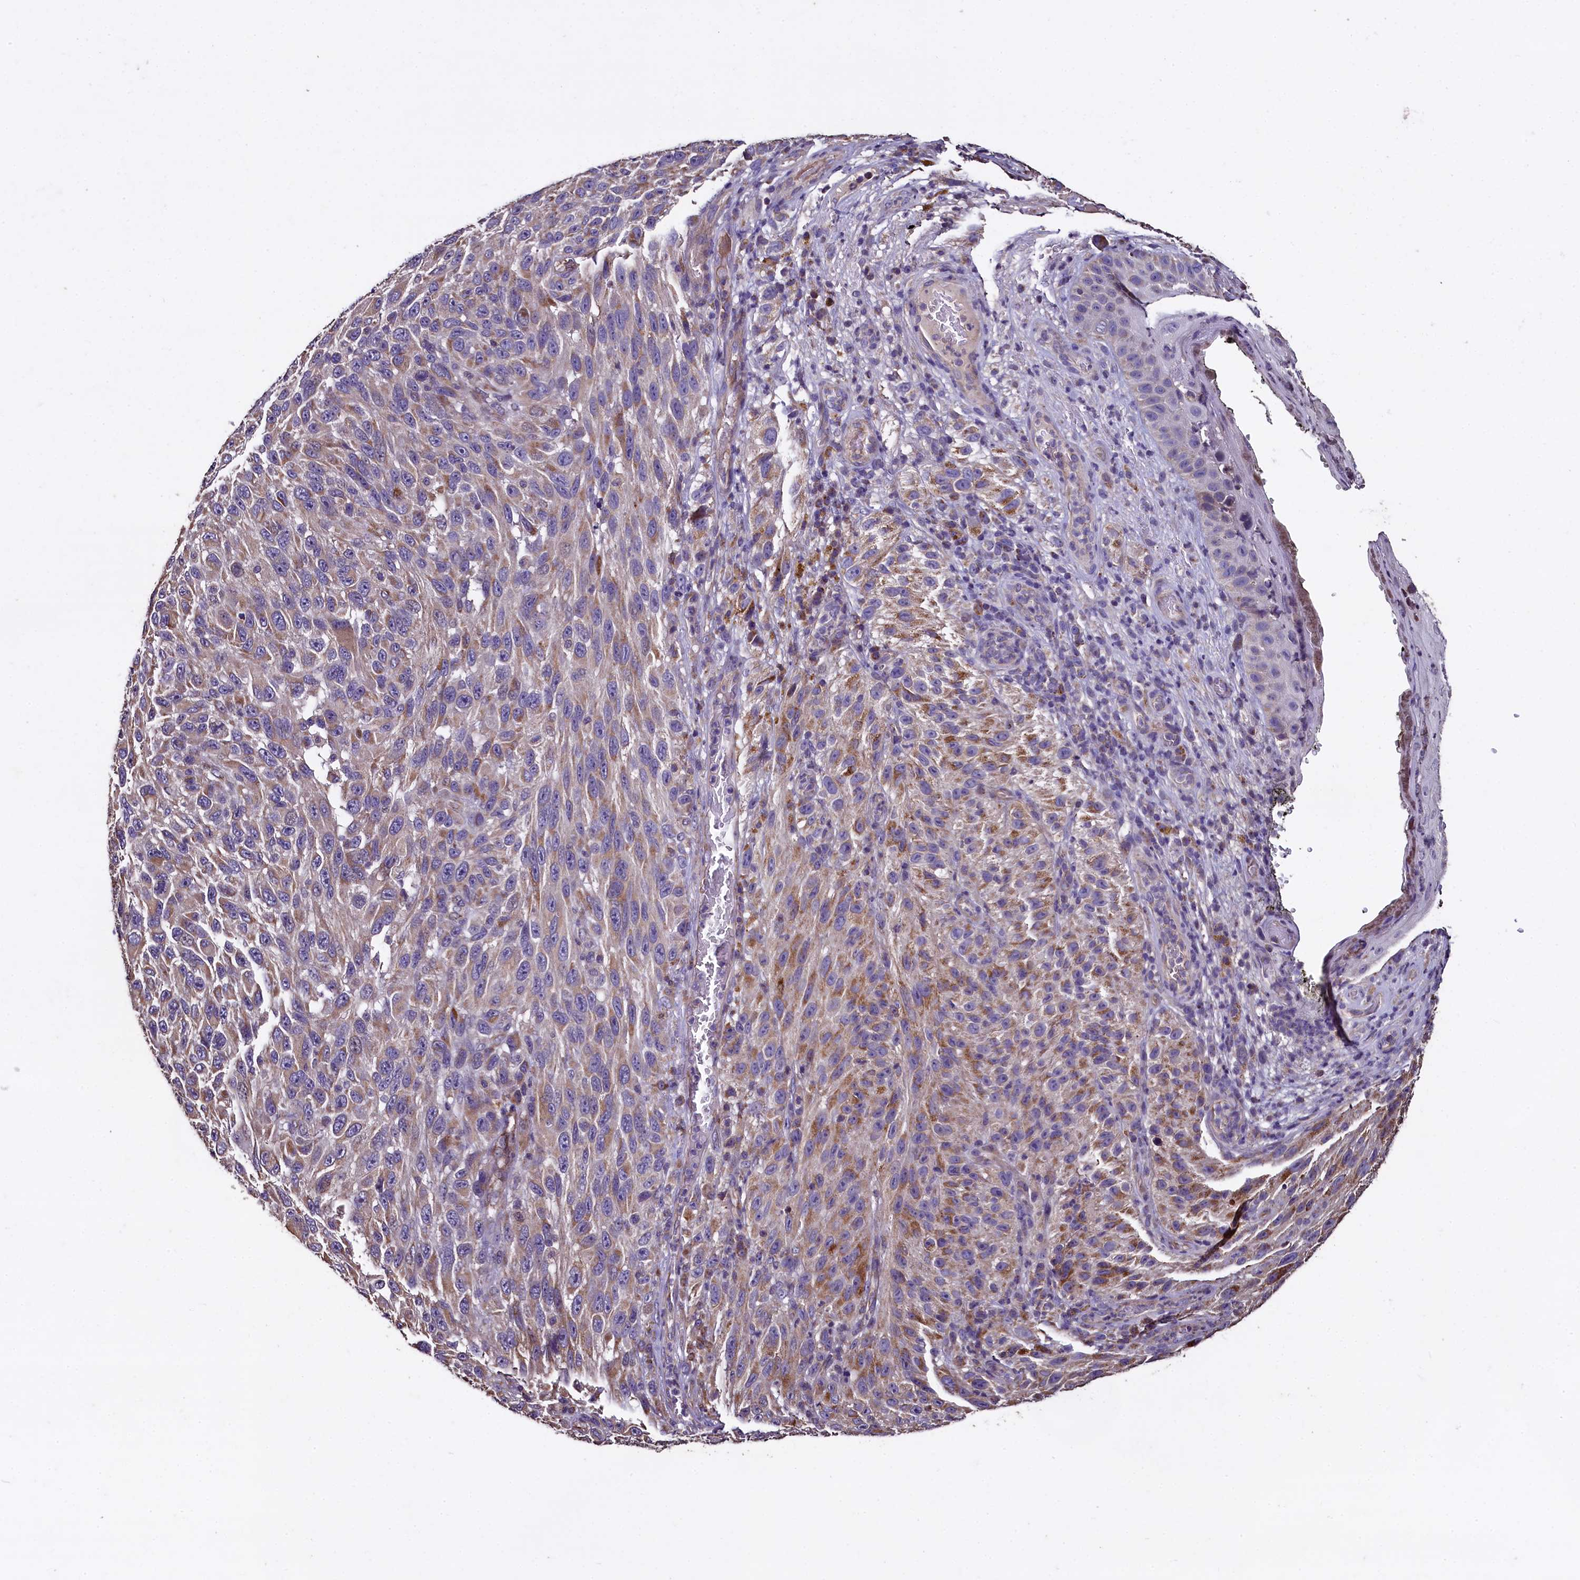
{"staining": {"intensity": "weak", "quantity": "<25%", "location": "cytoplasmic/membranous"}, "tissue": "melanoma", "cell_type": "Tumor cells", "image_type": "cancer", "snomed": [{"axis": "morphology", "description": "Malignant melanoma, NOS"}, {"axis": "topography", "description": "Skin"}], "caption": "Malignant melanoma stained for a protein using immunohistochemistry (IHC) shows no positivity tumor cells.", "gene": "COQ9", "patient": {"sex": "female", "age": 96}}